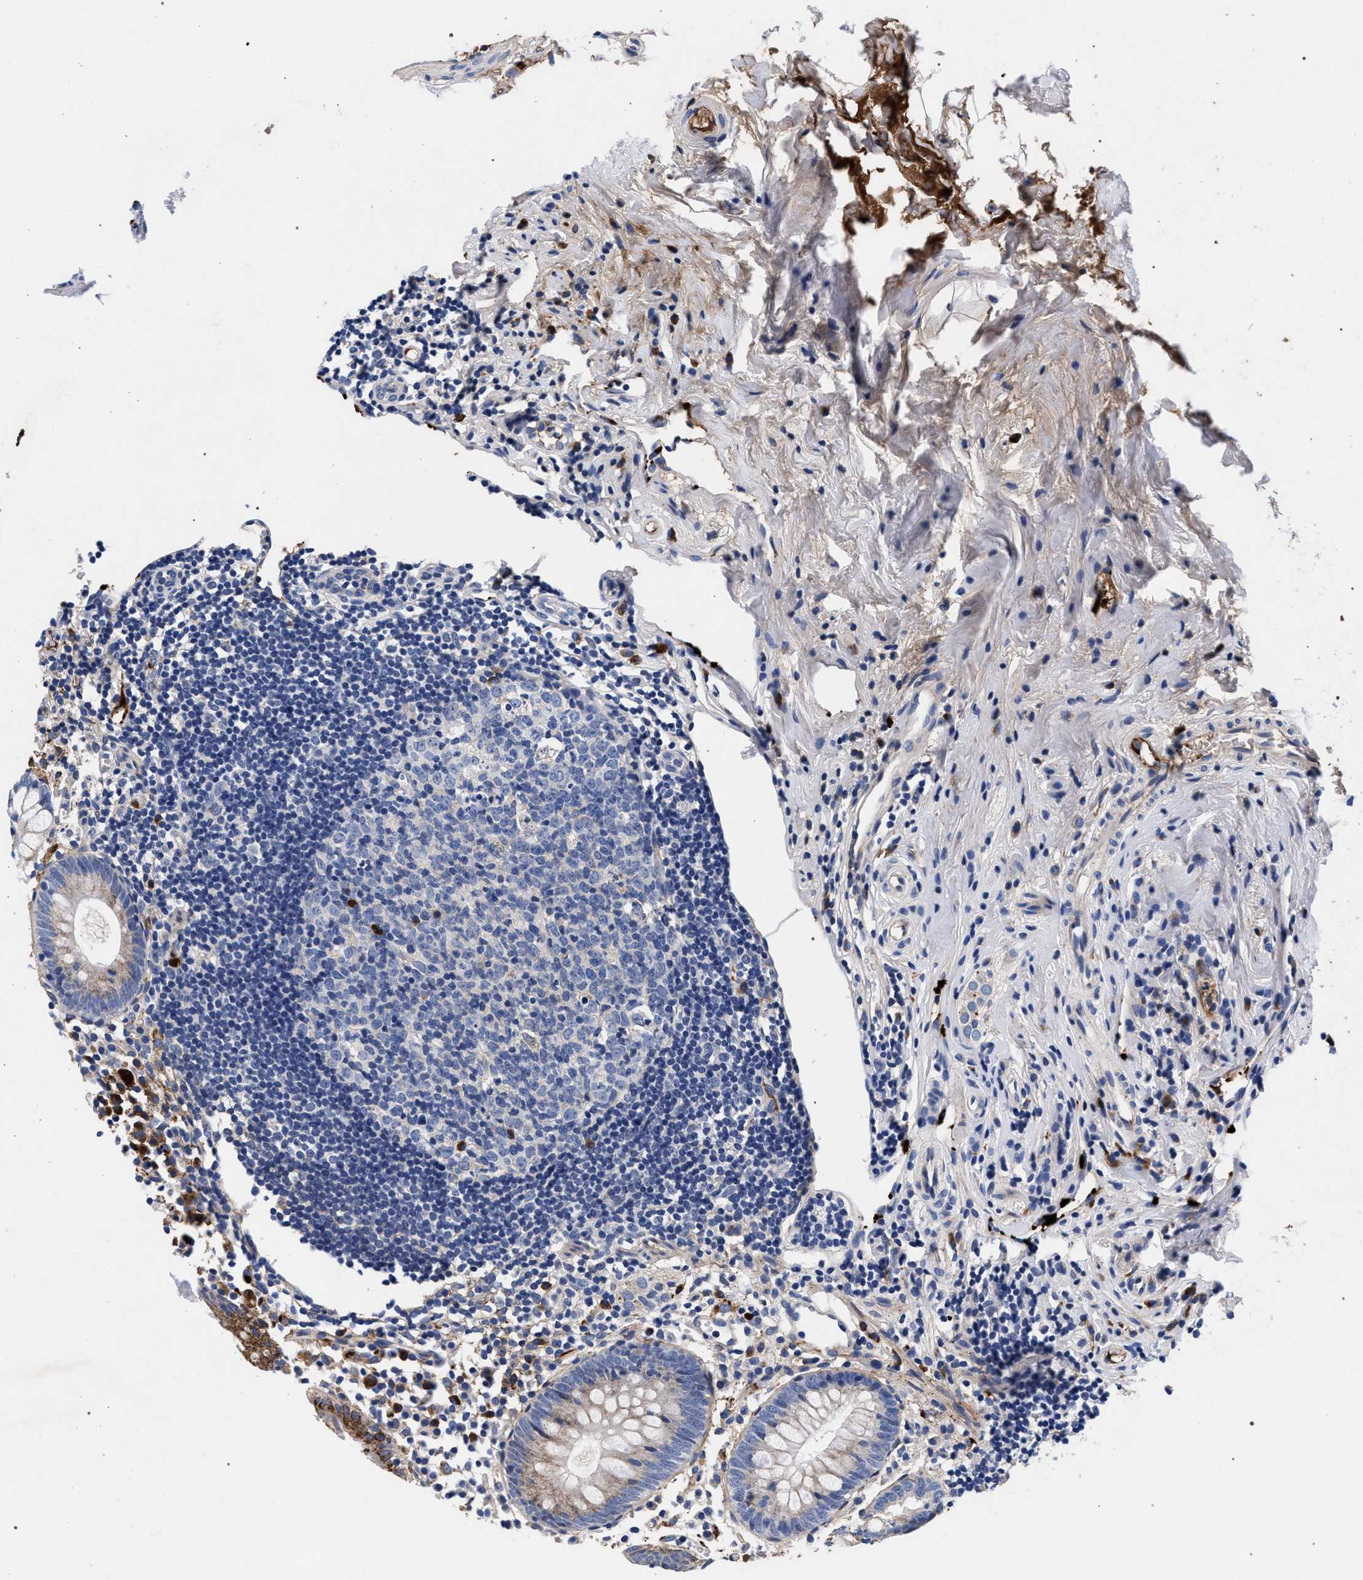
{"staining": {"intensity": "strong", "quantity": "25%-75%", "location": "cytoplasmic/membranous"}, "tissue": "appendix", "cell_type": "Glandular cells", "image_type": "normal", "snomed": [{"axis": "morphology", "description": "Normal tissue, NOS"}, {"axis": "topography", "description": "Appendix"}], "caption": "This micrograph exhibits benign appendix stained with IHC to label a protein in brown. The cytoplasmic/membranous of glandular cells show strong positivity for the protein. Nuclei are counter-stained blue.", "gene": "ACOX1", "patient": {"sex": "female", "age": 20}}